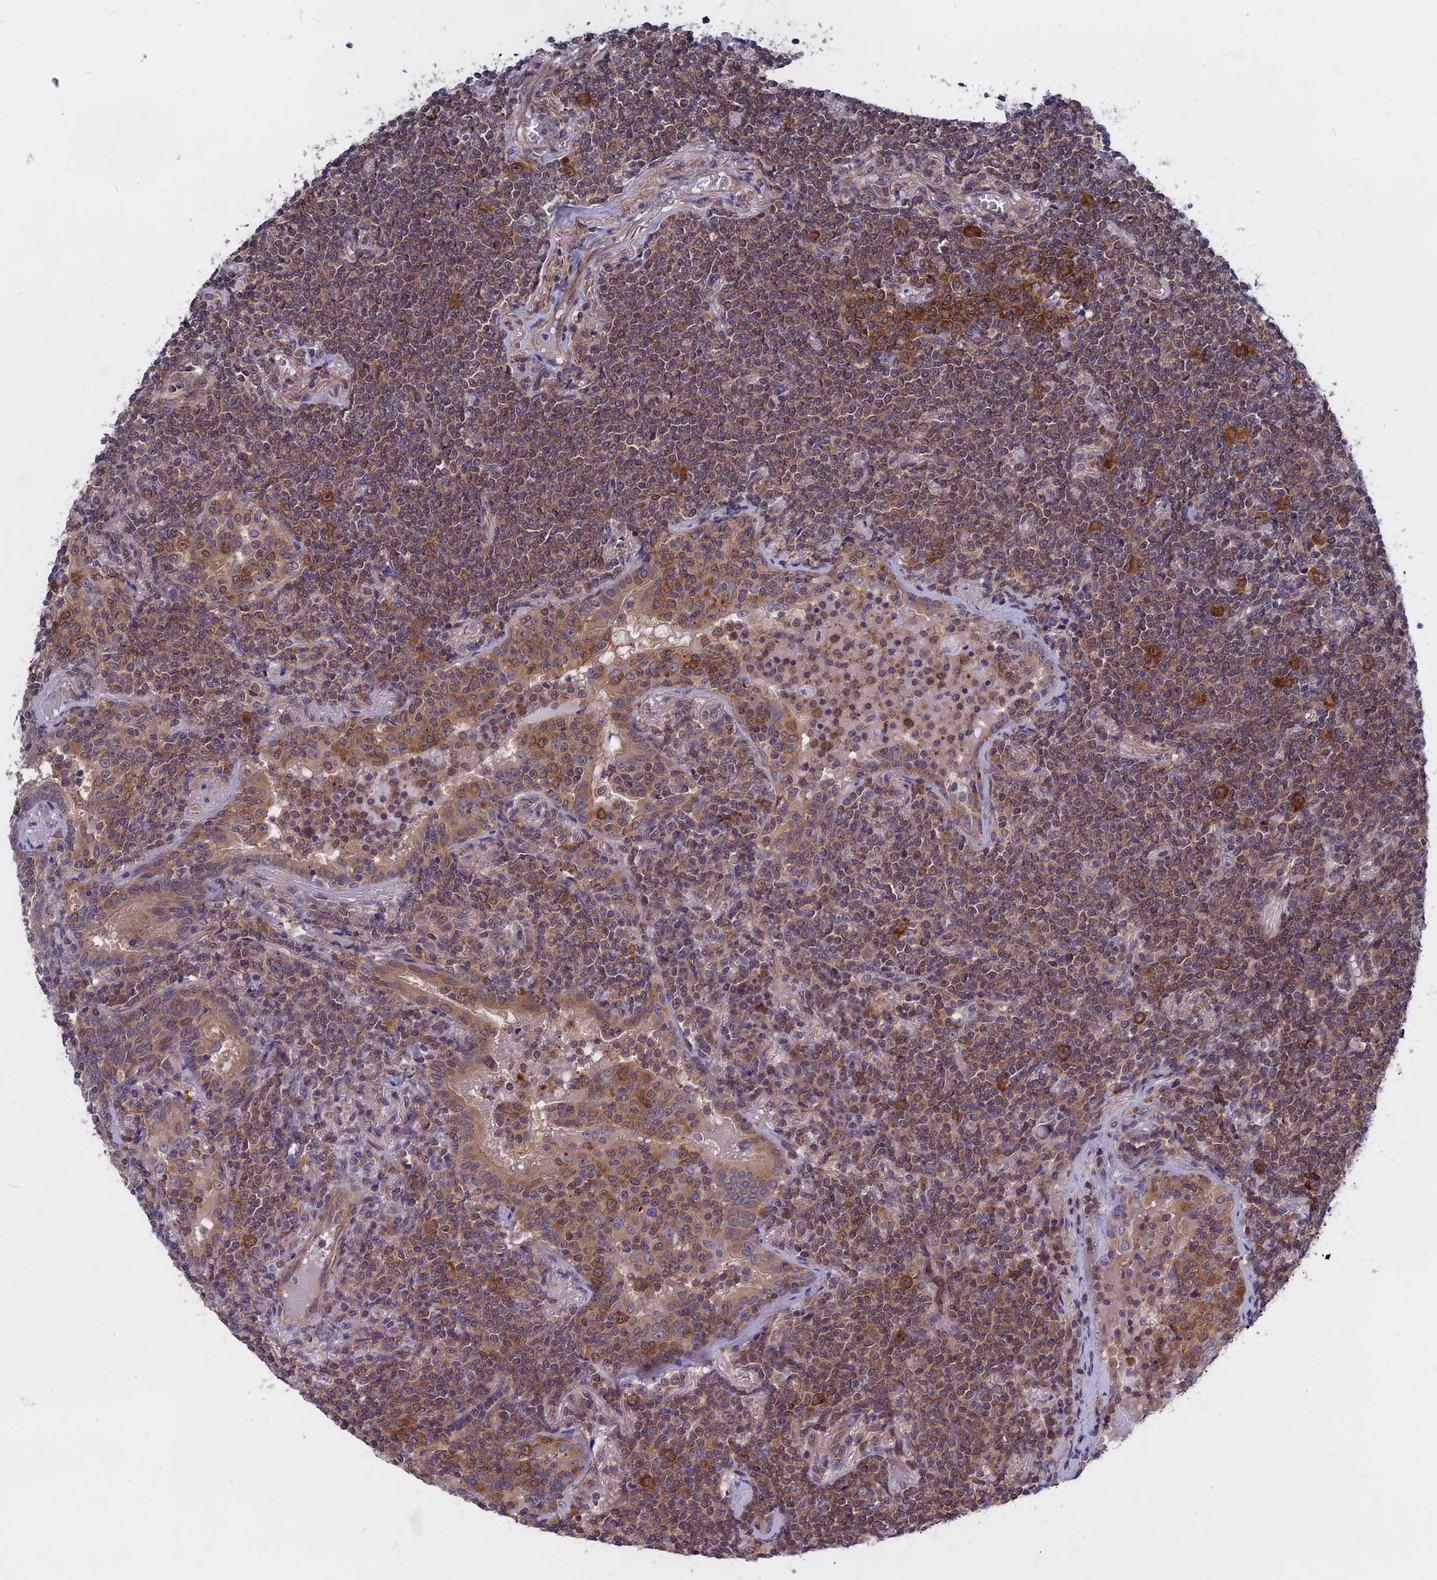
{"staining": {"intensity": "weak", "quantity": ">75%", "location": "cytoplasmic/membranous"}, "tissue": "lymphoma", "cell_type": "Tumor cells", "image_type": "cancer", "snomed": [{"axis": "morphology", "description": "Malignant lymphoma, non-Hodgkin's type, Low grade"}, {"axis": "topography", "description": "Lung"}], "caption": "The photomicrograph shows staining of lymphoma, revealing weak cytoplasmic/membranous protein staining (brown color) within tumor cells.", "gene": "NAA10", "patient": {"sex": "female", "age": 71}}